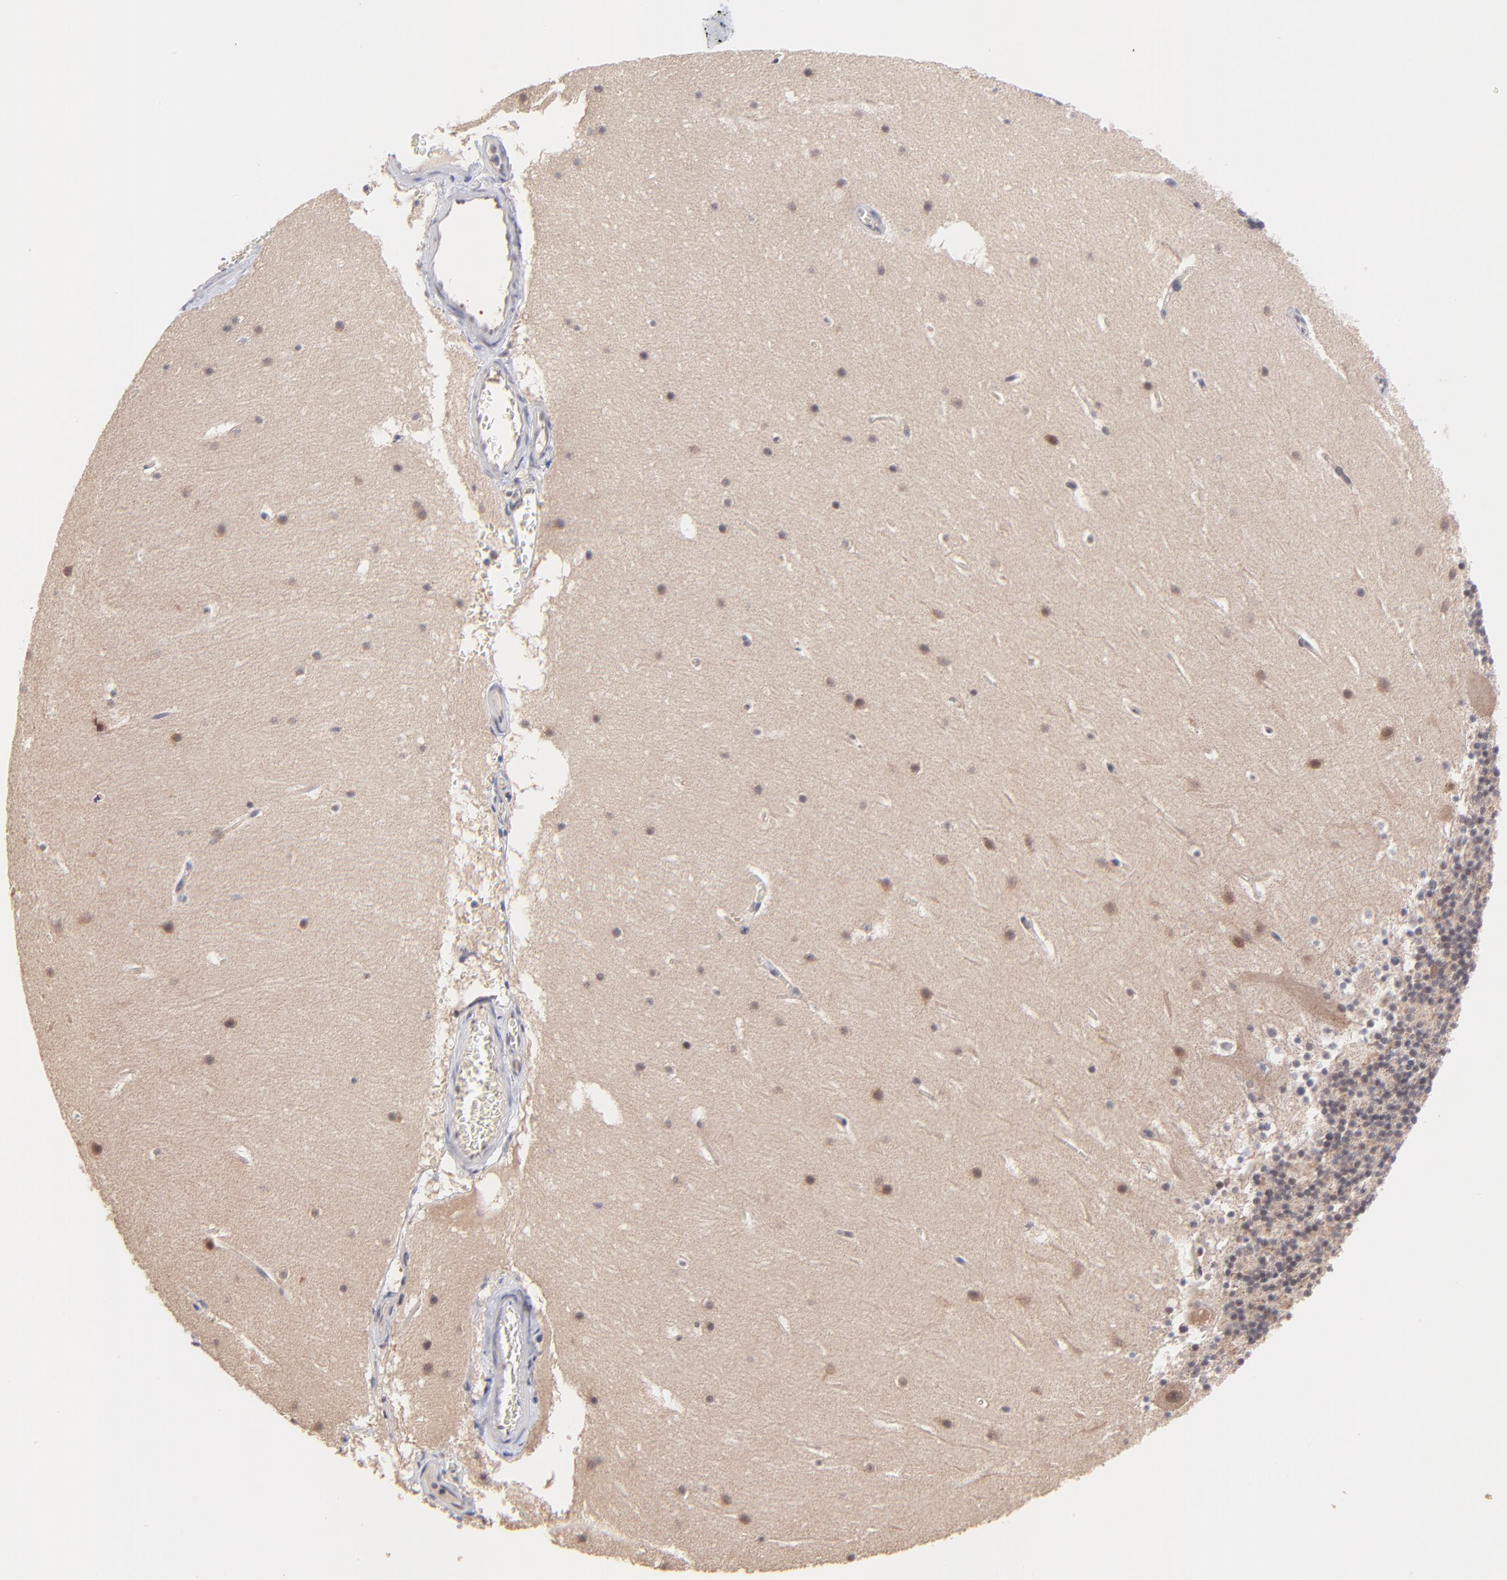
{"staining": {"intensity": "negative", "quantity": "none", "location": "none"}, "tissue": "cerebellum", "cell_type": "Cells in granular layer", "image_type": "normal", "snomed": [{"axis": "morphology", "description": "Normal tissue, NOS"}, {"axis": "topography", "description": "Cerebellum"}], "caption": "IHC histopathology image of benign cerebellum: cerebellum stained with DAB shows no significant protein staining in cells in granular layer.", "gene": "ZNF747", "patient": {"sex": "male", "age": 45}}